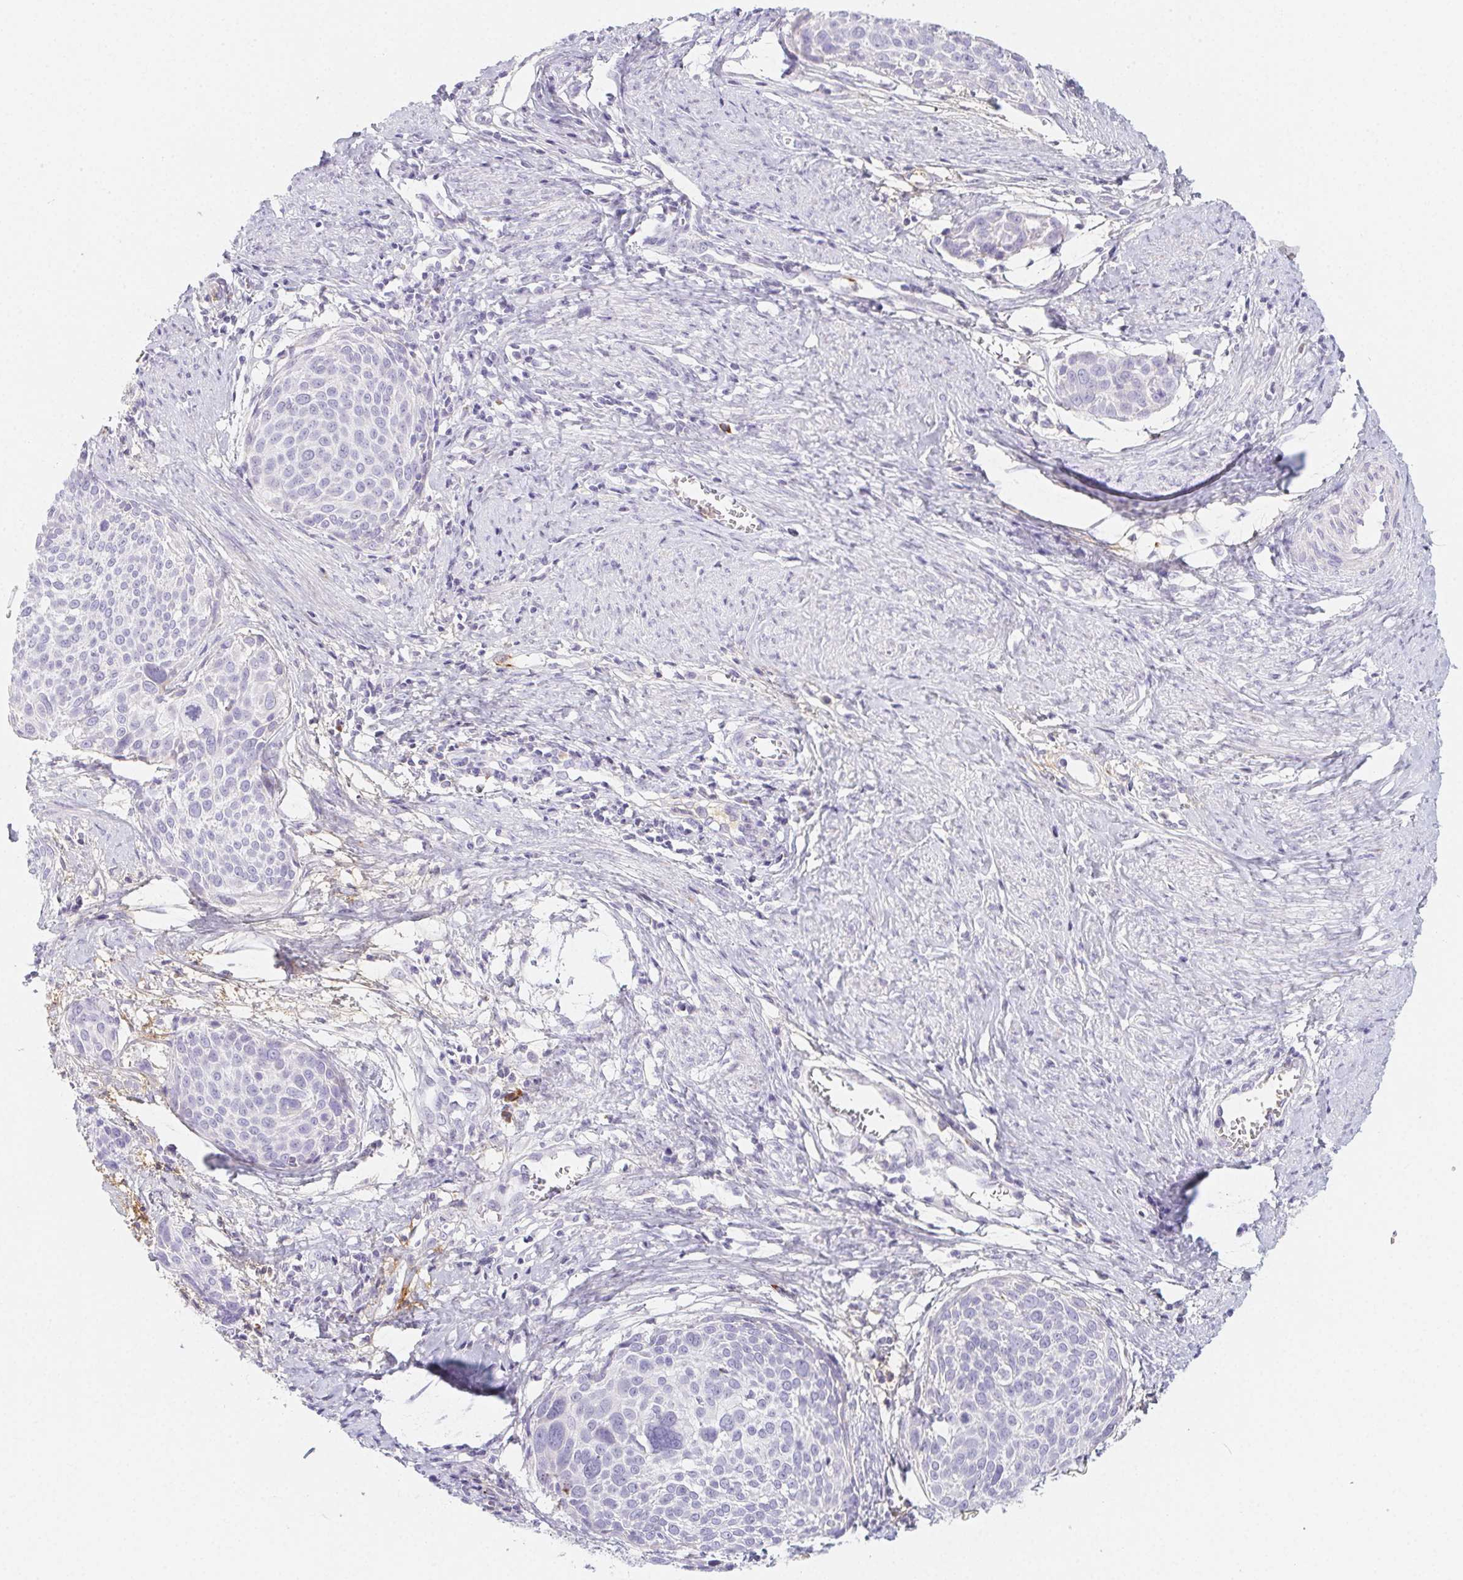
{"staining": {"intensity": "negative", "quantity": "none", "location": "none"}, "tissue": "cervical cancer", "cell_type": "Tumor cells", "image_type": "cancer", "snomed": [{"axis": "morphology", "description": "Squamous cell carcinoma, NOS"}, {"axis": "topography", "description": "Cervix"}], "caption": "DAB immunohistochemical staining of cervical squamous cell carcinoma demonstrates no significant positivity in tumor cells.", "gene": "ITIH2", "patient": {"sex": "female", "age": 39}}